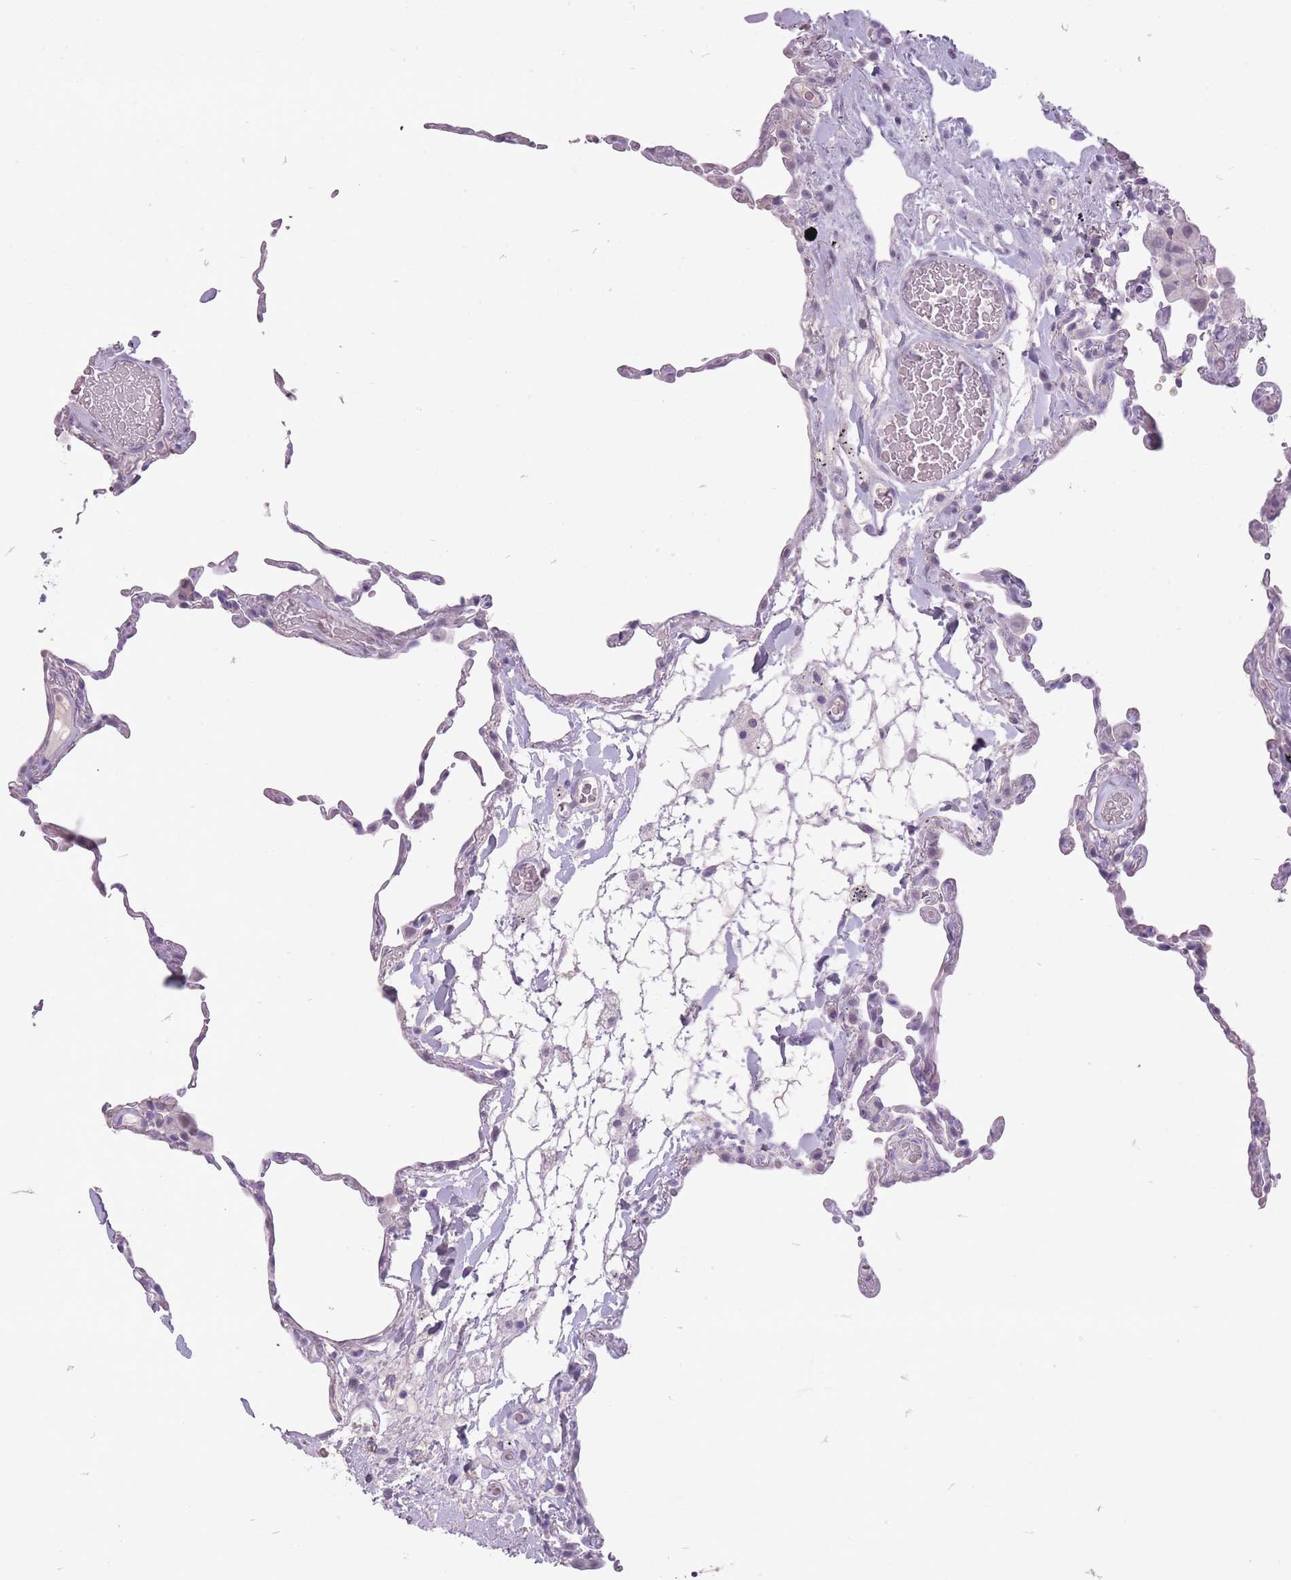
{"staining": {"intensity": "negative", "quantity": "none", "location": "none"}, "tissue": "lung", "cell_type": "Alveolar cells", "image_type": "normal", "snomed": [{"axis": "morphology", "description": "Normal tissue, NOS"}, {"axis": "topography", "description": "Lung"}], "caption": "Photomicrograph shows no significant protein expression in alveolar cells of normal lung. The staining was performed using DAB to visualize the protein expression in brown, while the nuclei were stained in blue with hematoxylin (Magnification: 20x).", "gene": "FAM43B", "patient": {"sex": "female", "age": 57}}